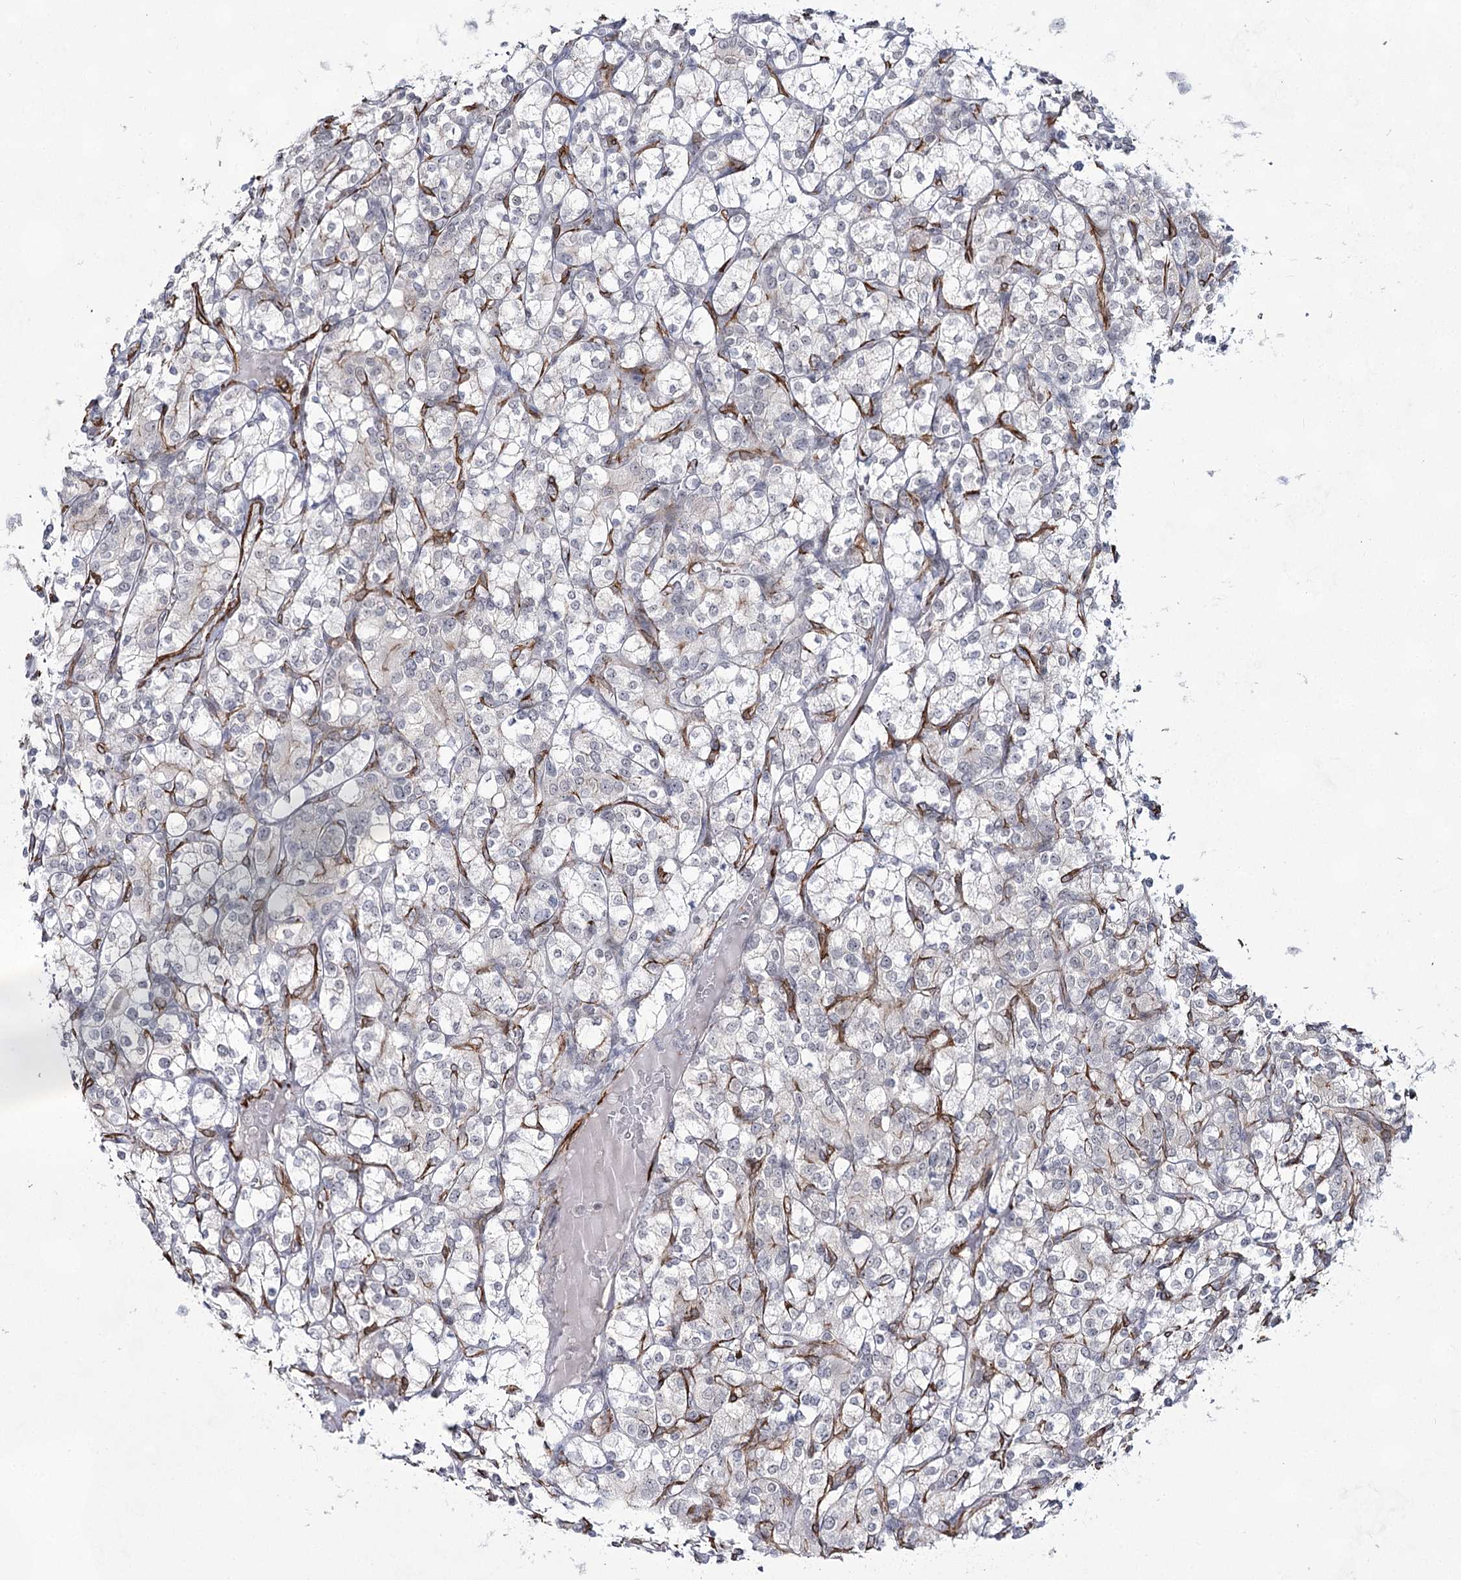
{"staining": {"intensity": "negative", "quantity": "none", "location": "none"}, "tissue": "renal cancer", "cell_type": "Tumor cells", "image_type": "cancer", "snomed": [{"axis": "morphology", "description": "Adenocarcinoma, NOS"}, {"axis": "topography", "description": "Kidney"}], "caption": "This is an IHC micrograph of human renal adenocarcinoma. There is no positivity in tumor cells.", "gene": "CWF19L1", "patient": {"sex": "male", "age": 77}}